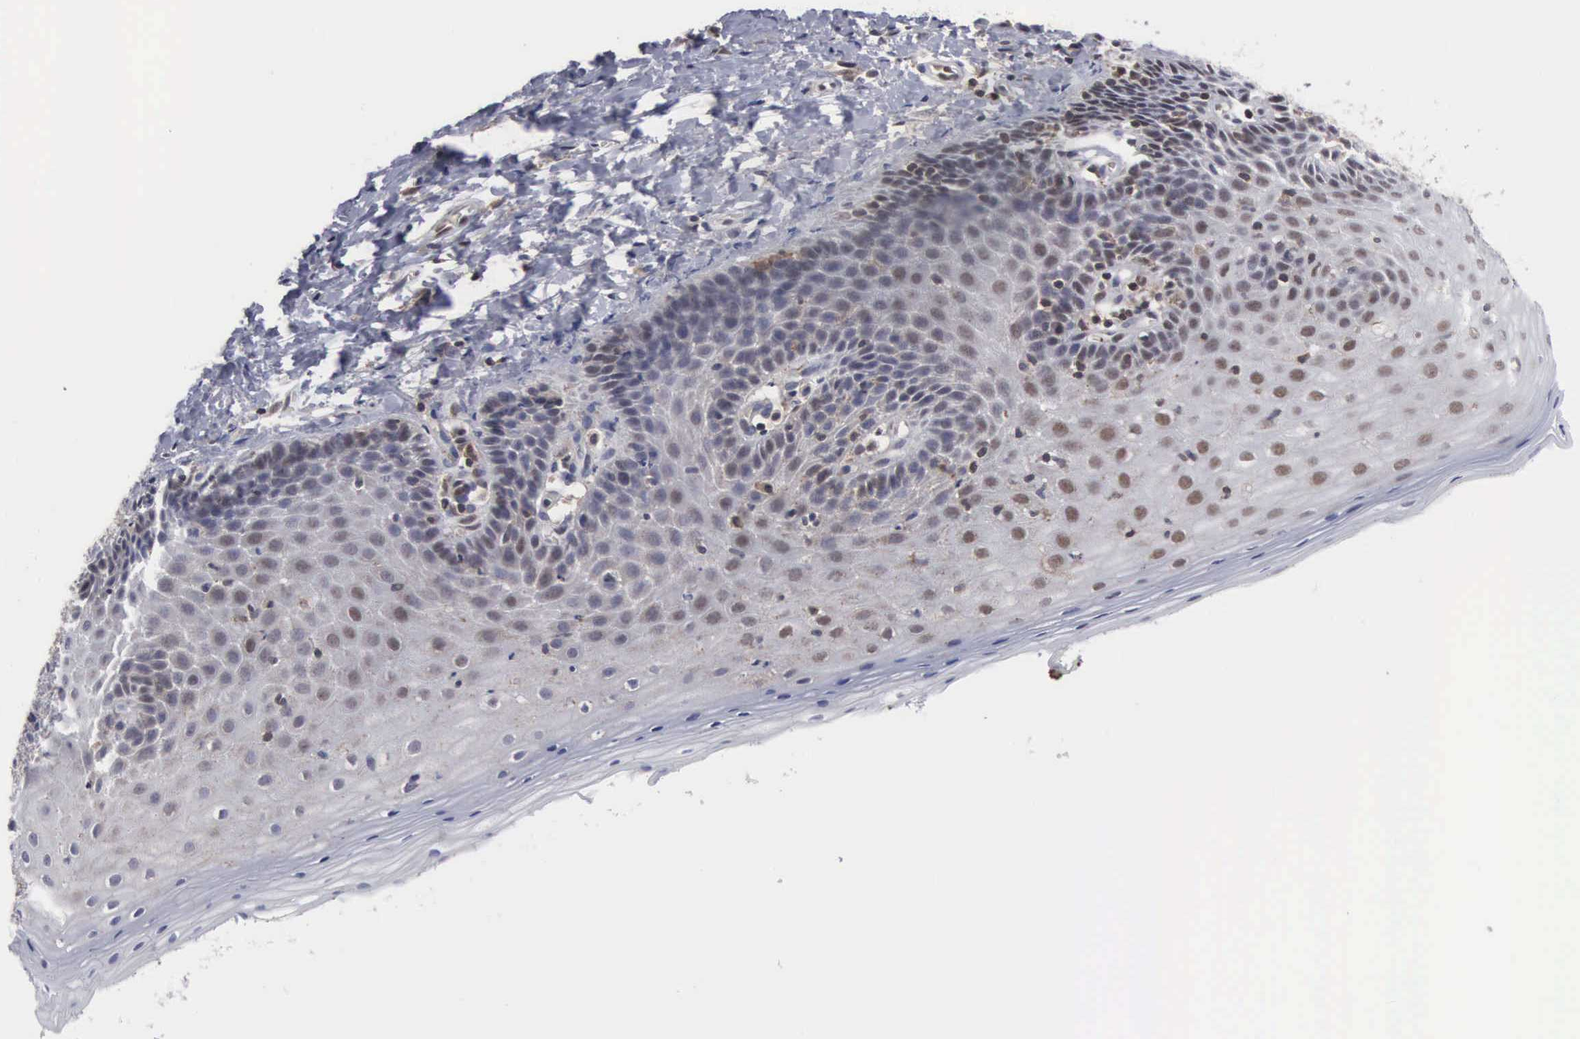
{"staining": {"intensity": "strong", "quantity": ">75%", "location": "nuclear"}, "tissue": "cervix", "cell_type": "Glandular cells", "image_type": "normal", "snomed": [{"axis": "morphology", "description": "Normal tissue, NOS"}, {"axis": "topography", "description": "Cervix"}], "caption": "The image reveals staining of normal cervix, revealing strong nuclear protein positivity (brown color) within glandular cells.", "gene": "TRMT5", "patient": {"sex": "female", "age": 53}}